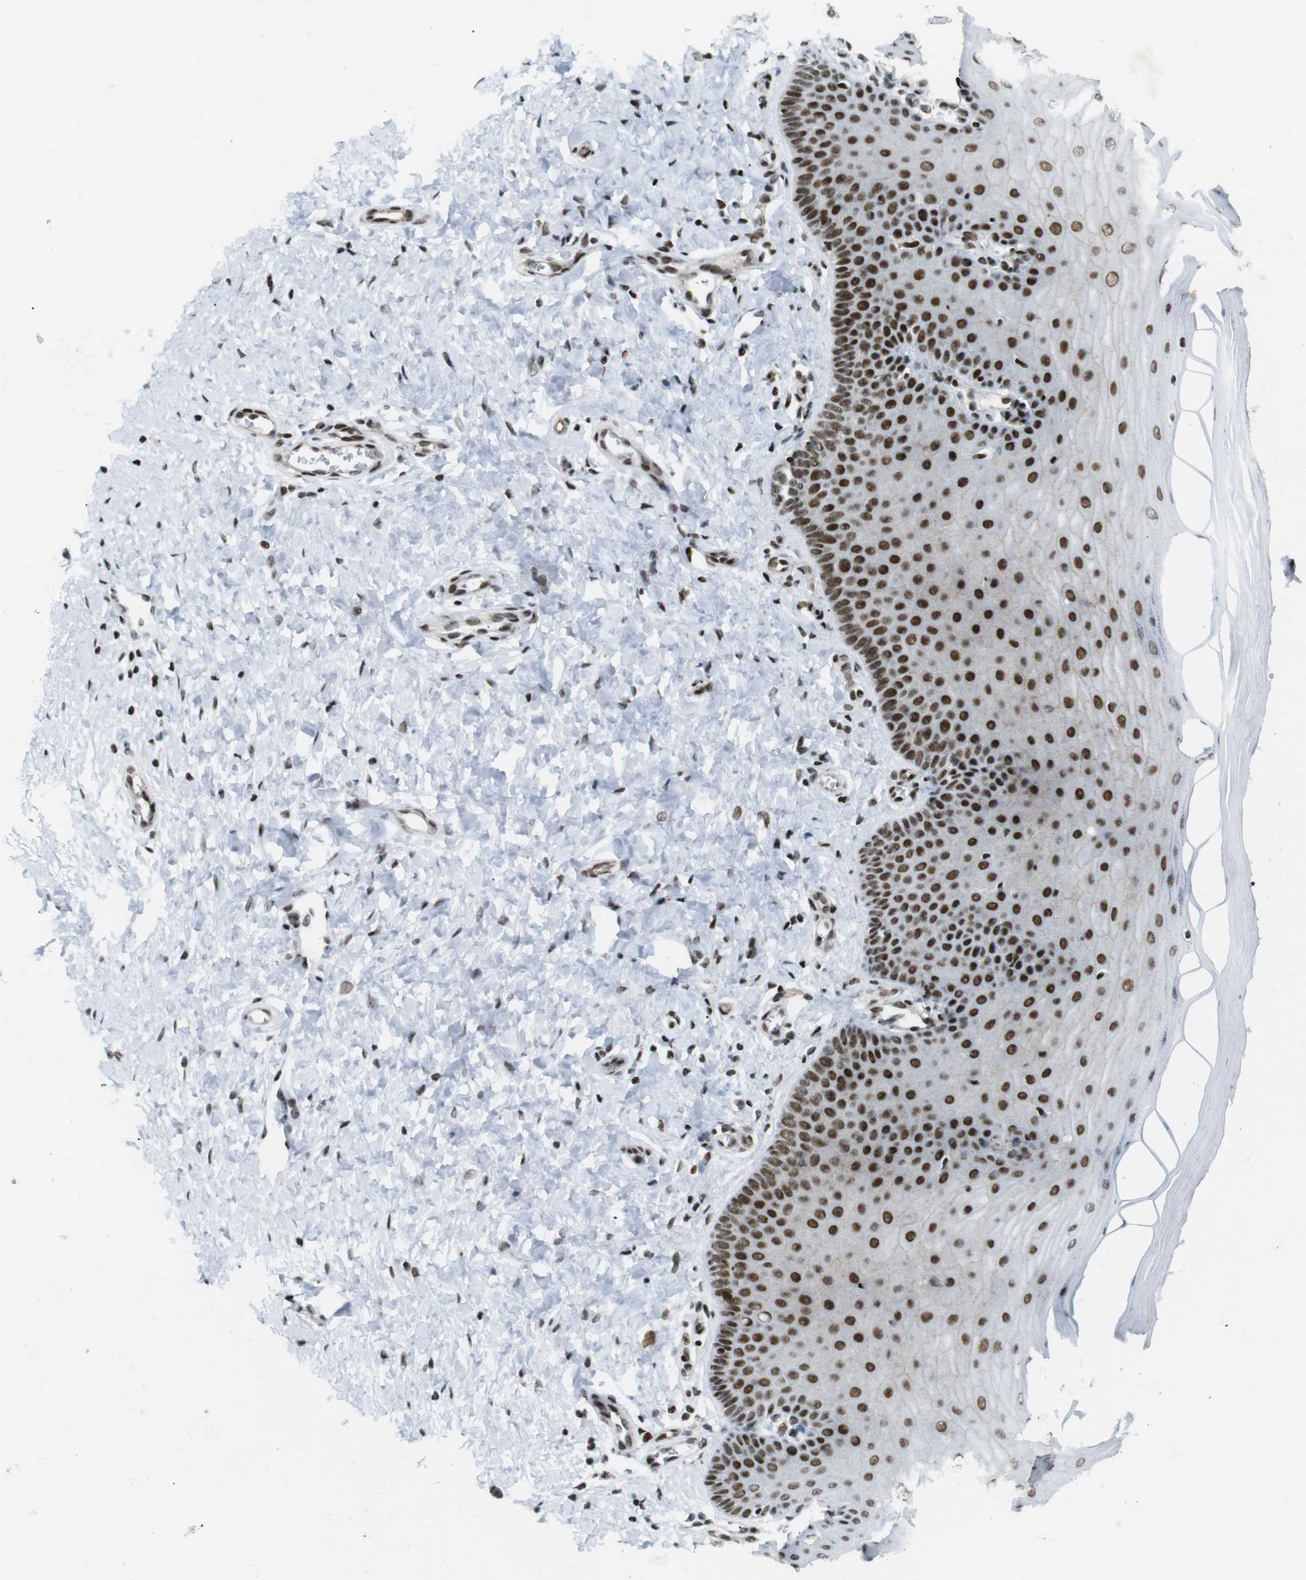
{"staining": {"intensity": "strong", "quantity": ">75%", "location": "nuclear"}, "tissue": "cervix", "cell_type": "Glandular cells", "image_type": "normal", "snomed": [{"axis": "morphology", "description": "Normal tissue, NOS"}, {"axis": "topography", "description": "Cervix"}], "caption": "Immunohistochemical staining of benign human cervix demonstrates >75% levels of strong nuclear protein expression in approximately >75% of glandular cells.", "gene": "ARID1A", "patient": {"sex": "female", "age": 55}}